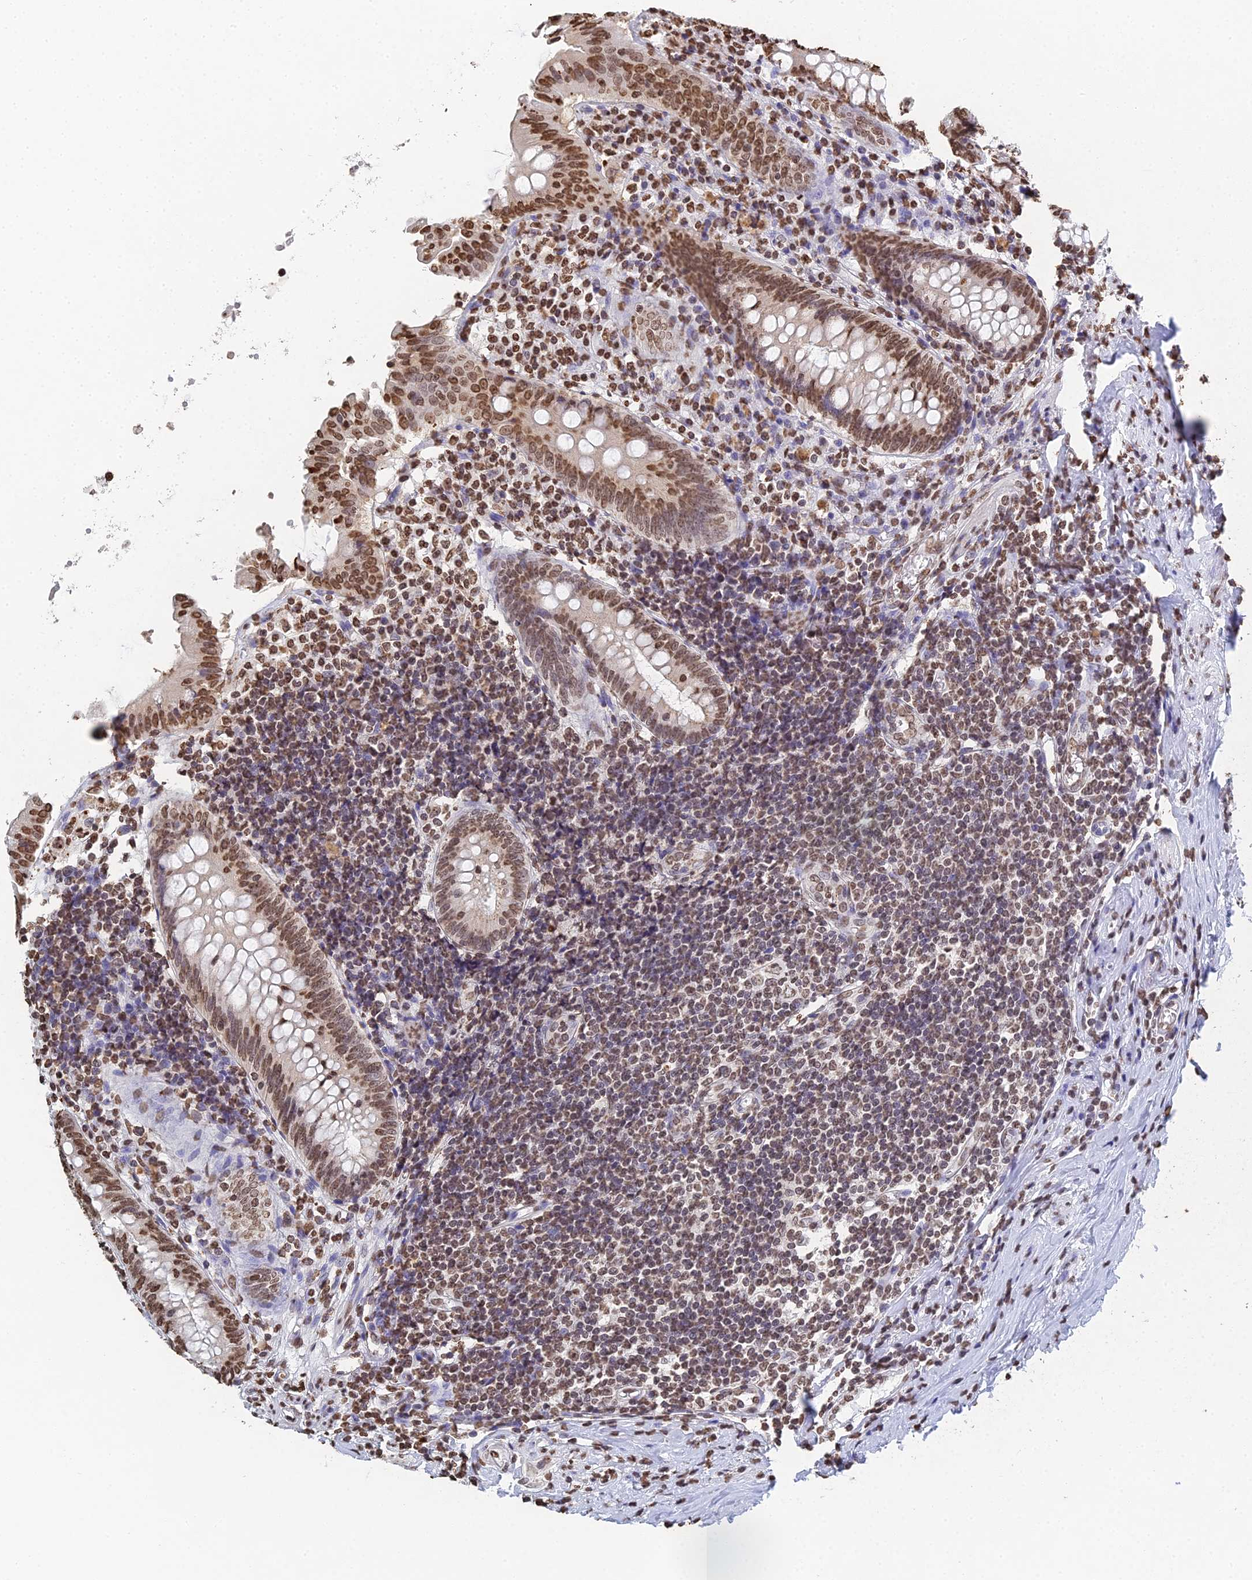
{"staining": {"intensity": "moderate", "quantity": ">75%", "location": "nuclear"}, "tissue": "appendix", "cell_type": "Glandular cells", "image_type": "normal", "snomed": [{"axis": "morphology", "description": "Normal tissue, NOS"}, {"axis": "topography", "description": "Appendix"}], "caption": "IHC (DAB) staining of normal human appendix displays moderate nuclear protein expression in about >75% of glandular cells.", "gene": "GBP3", "patient": {"sex": "female", "age": 54}}